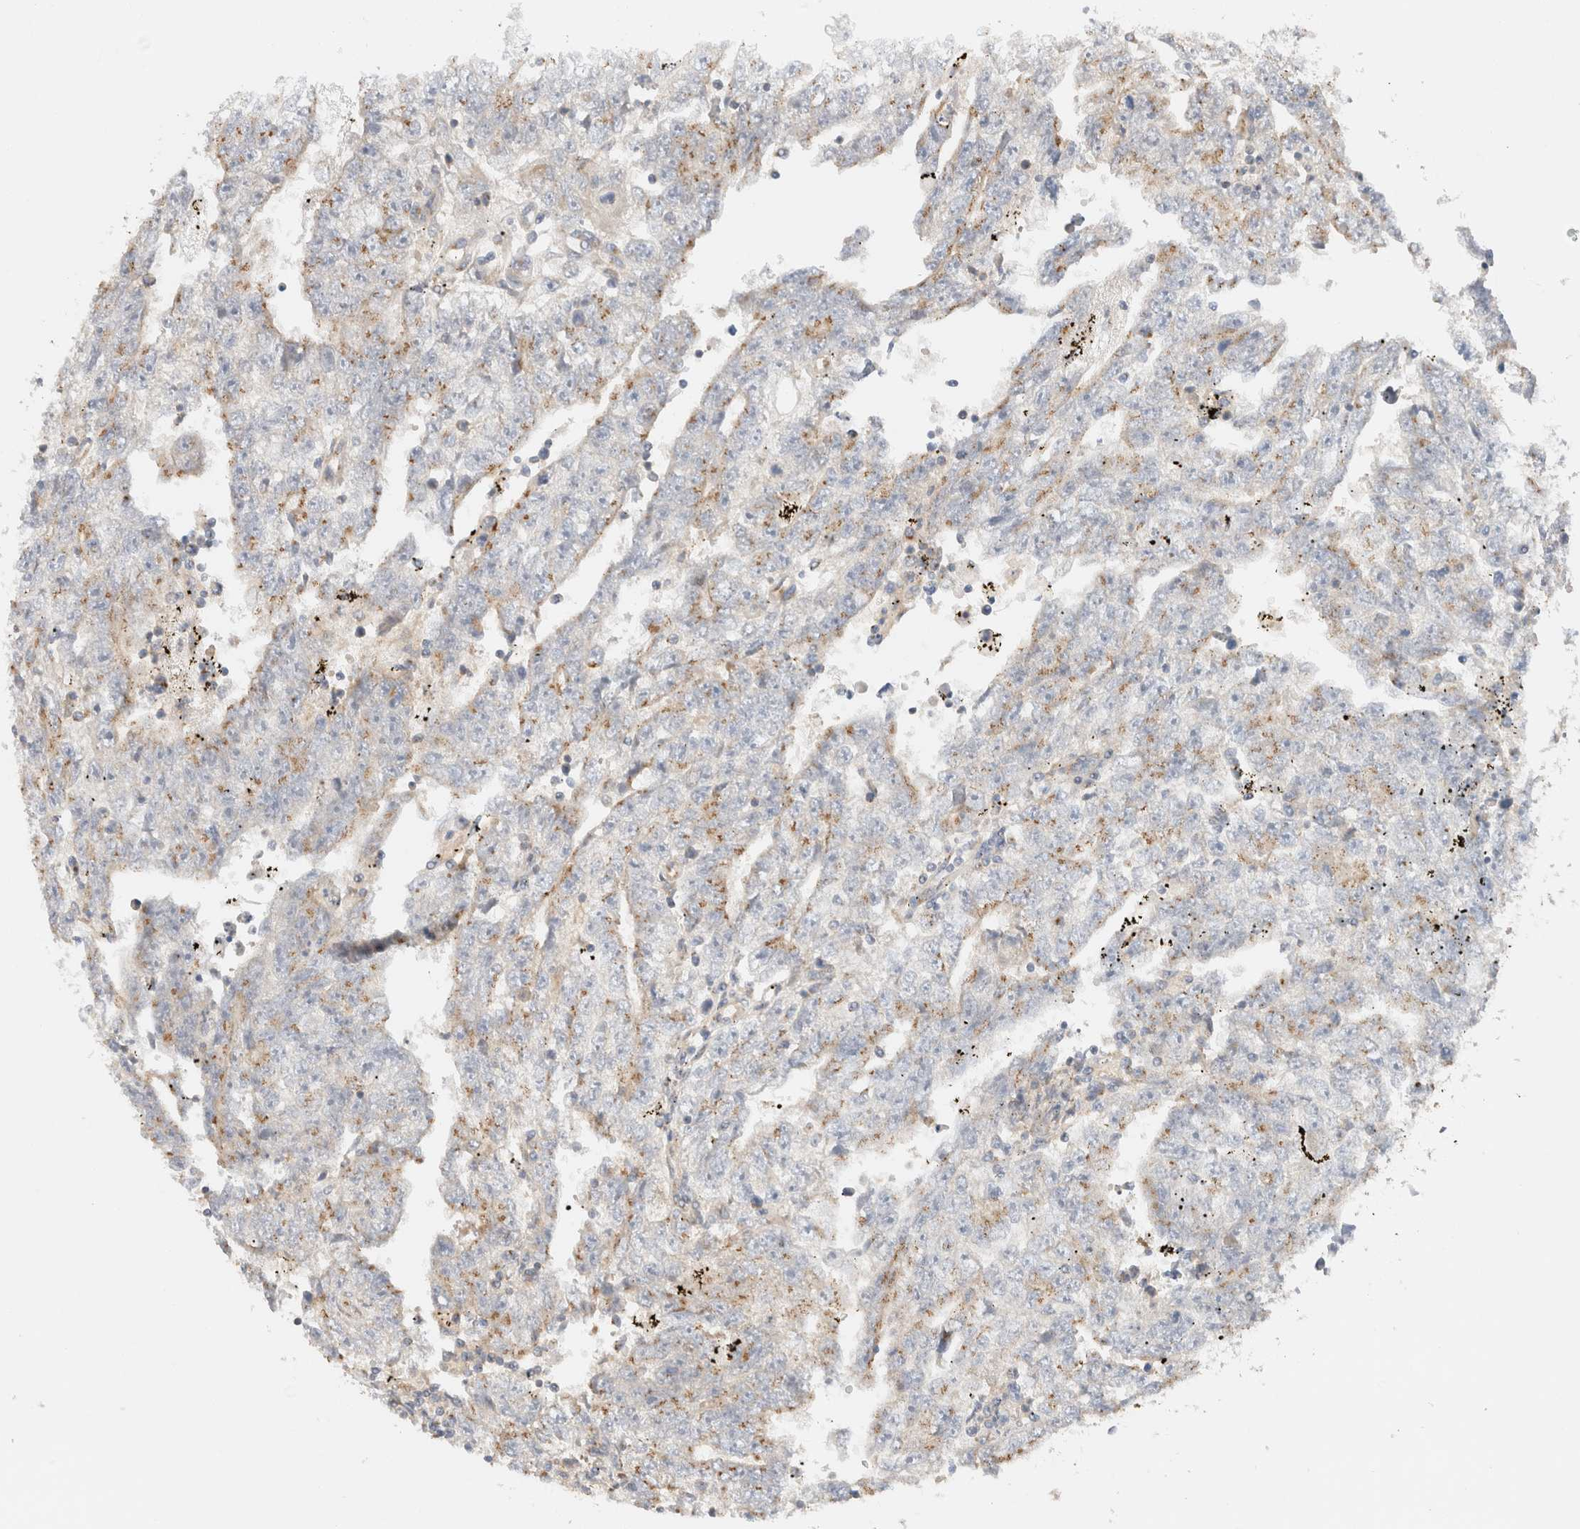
{"staining": {"intensity": "weak", "quantity": "25%-75%", "location": "cytoplasmic/membranous"}, "tissue": "testis cancer", "cell_type": "Tumor cells", "image_type": "cancer", "snomed": [{"axis": "morphology", "description": "Carcinoma, Embryonal, NOS"}, {"axis": "topography", "description": "Testis"}], "caption": "The photomicrograph shows staining of testis embryonal carcinoma, revealing weak cytoplasmic/membranous protein staining (brown color) within tumor cells.", "gene": "RABEP1", "patient": {"sex": "male", "age": 25}}